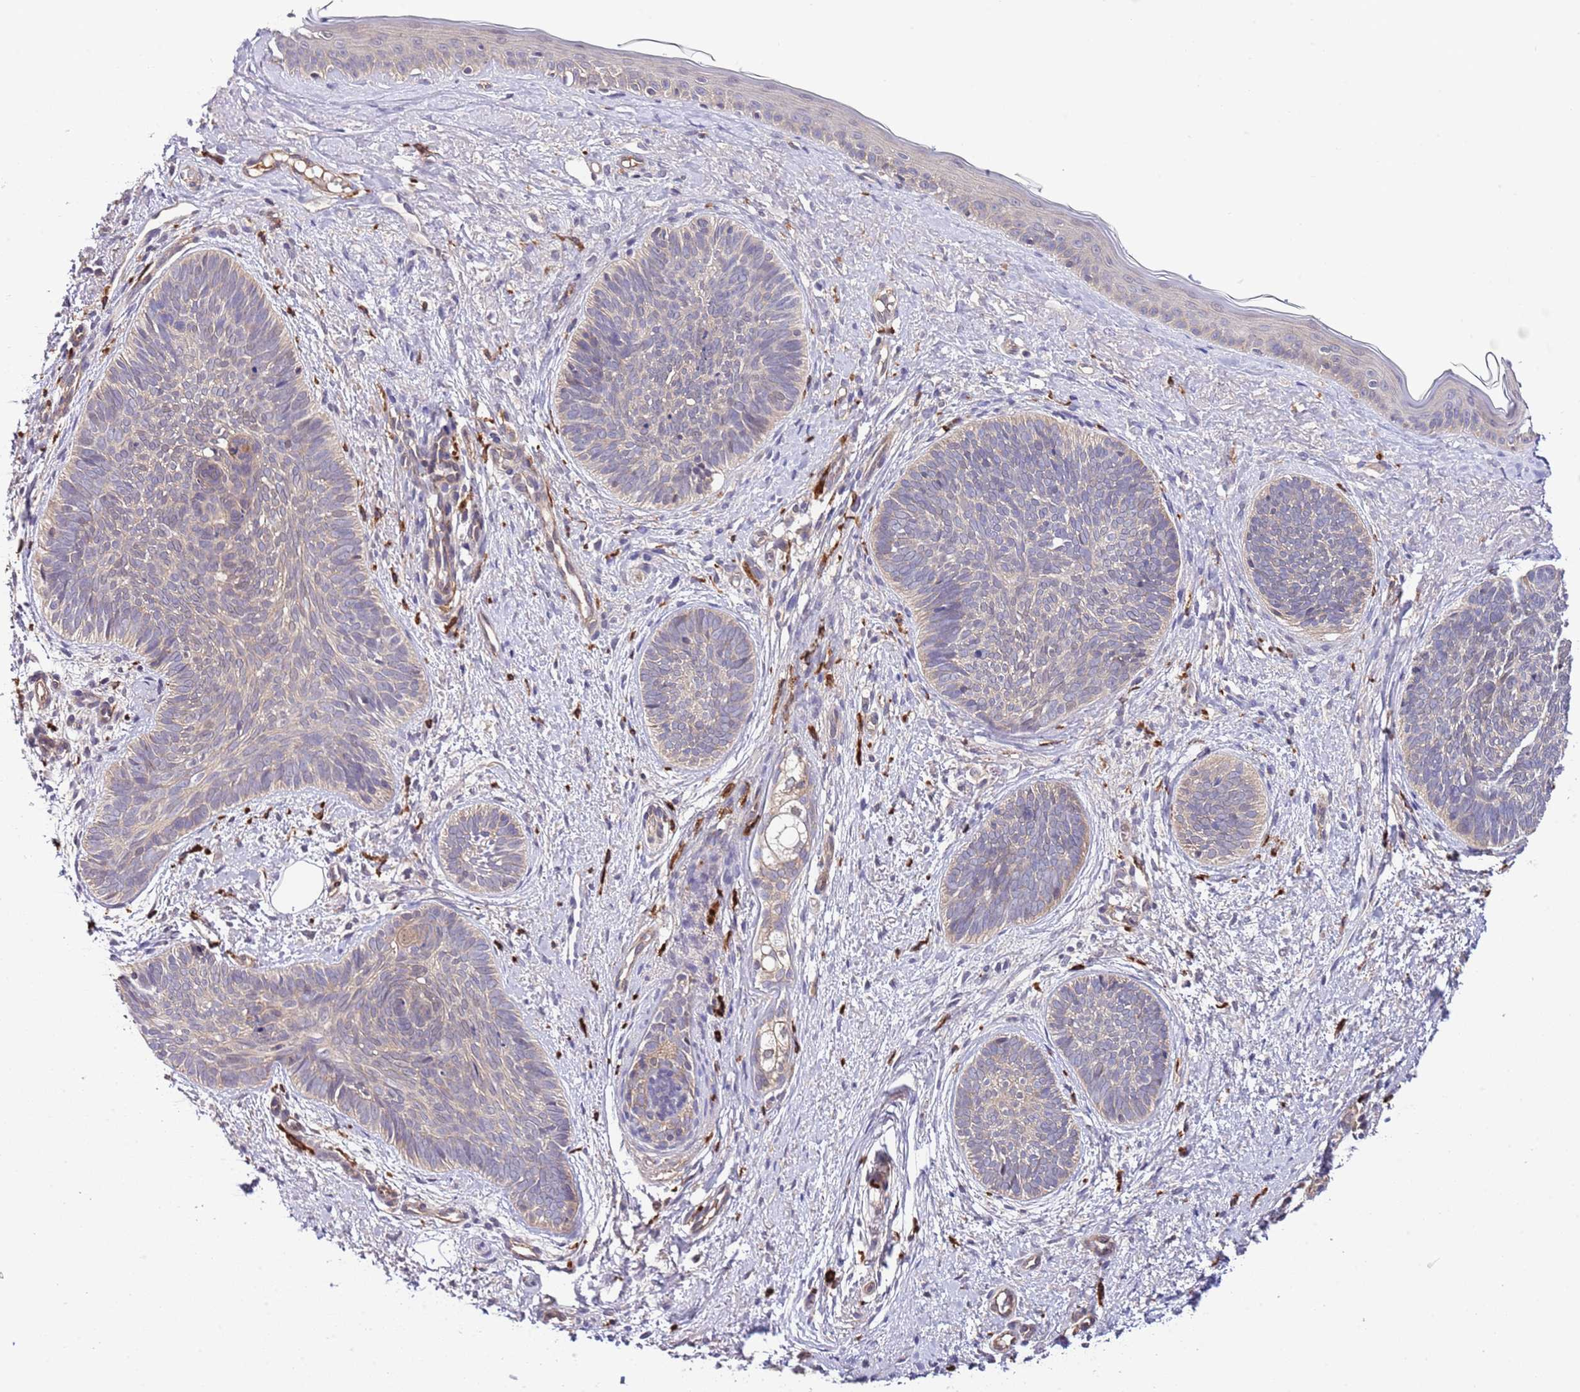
{"staining": {"intensity": "negative", "quantity": "none", "location": "none"}, "tissue": "skin cancer", "cell_type": "Tumor cells", "image_type": "cancer", "snomed": [{"axis": "morphology", "description": "Basal cell carcinoma"}, {"axis": "topography", "description": "Skin"}], "caption": "DAB (3,3'-diaminobenzidine) immunohistochemical staining of human skin cancer (basal cell carcinoma) displays no significant expression in tumor cells.", "gene": "DONSON", "patient": {"sex": "female", "age": 81}}